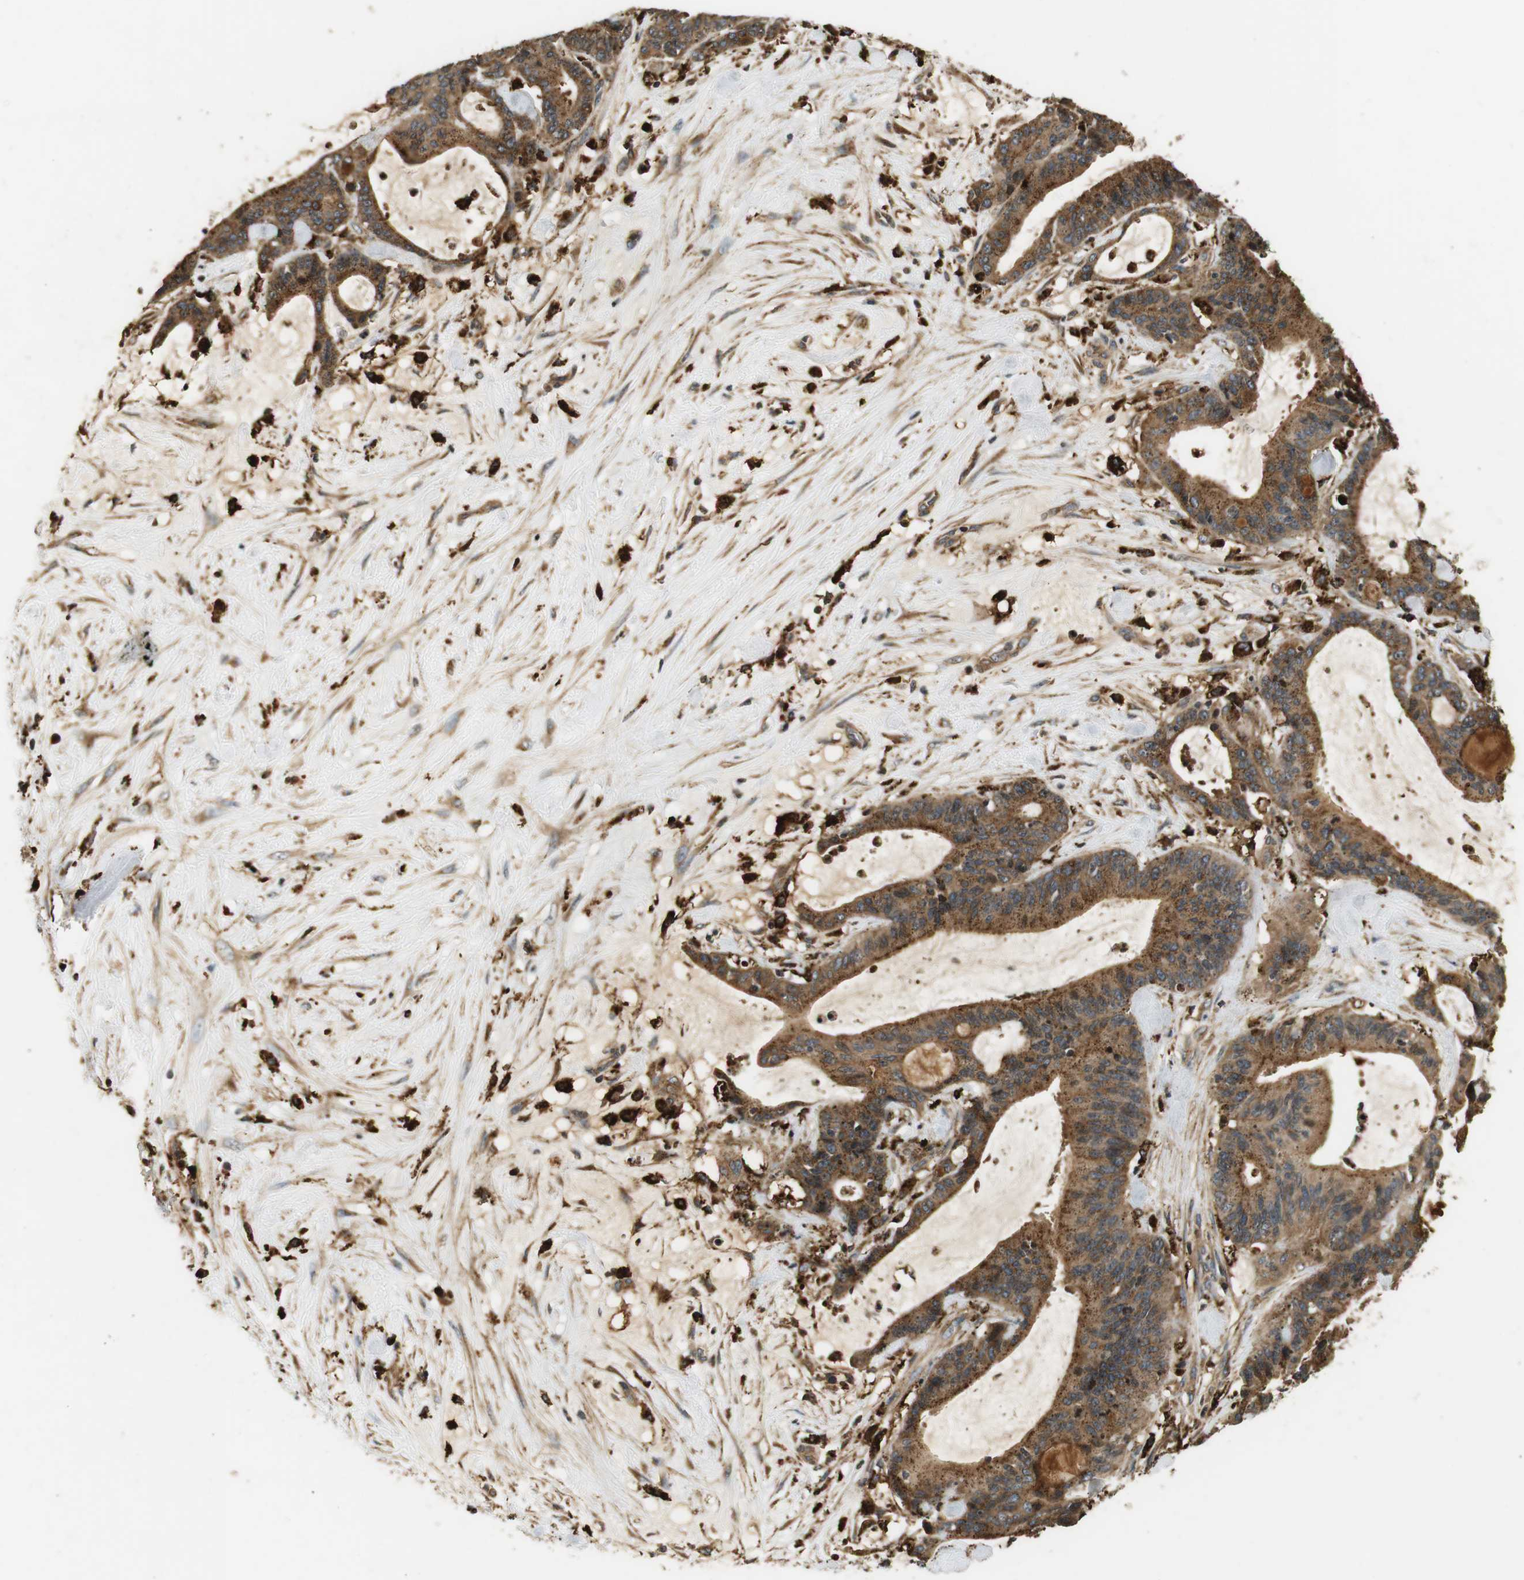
{"staining": {"intensity": "moderate", "quantity": ">75%", "location": "cytoplasmic/membranous"}, "tissue": "liver cancer", "cell_type": "Tumor cells", "image_type": "cancer", "snomed": [{"axis": "morphology", "description": "Cholangiocarcinoma"}, {"axis": "topography", "description": "Liver"}], "caption": "Immunohistochemistry (IHC) image of human liver cholangiocarcinoma stained for a protein (brown), which displays medium levels of moderate cytoplasmic/membranous positivity in about >75% of tumor cells.", "gene": "TXNRD1", "patient": {"sex": "female", "age": 73}}